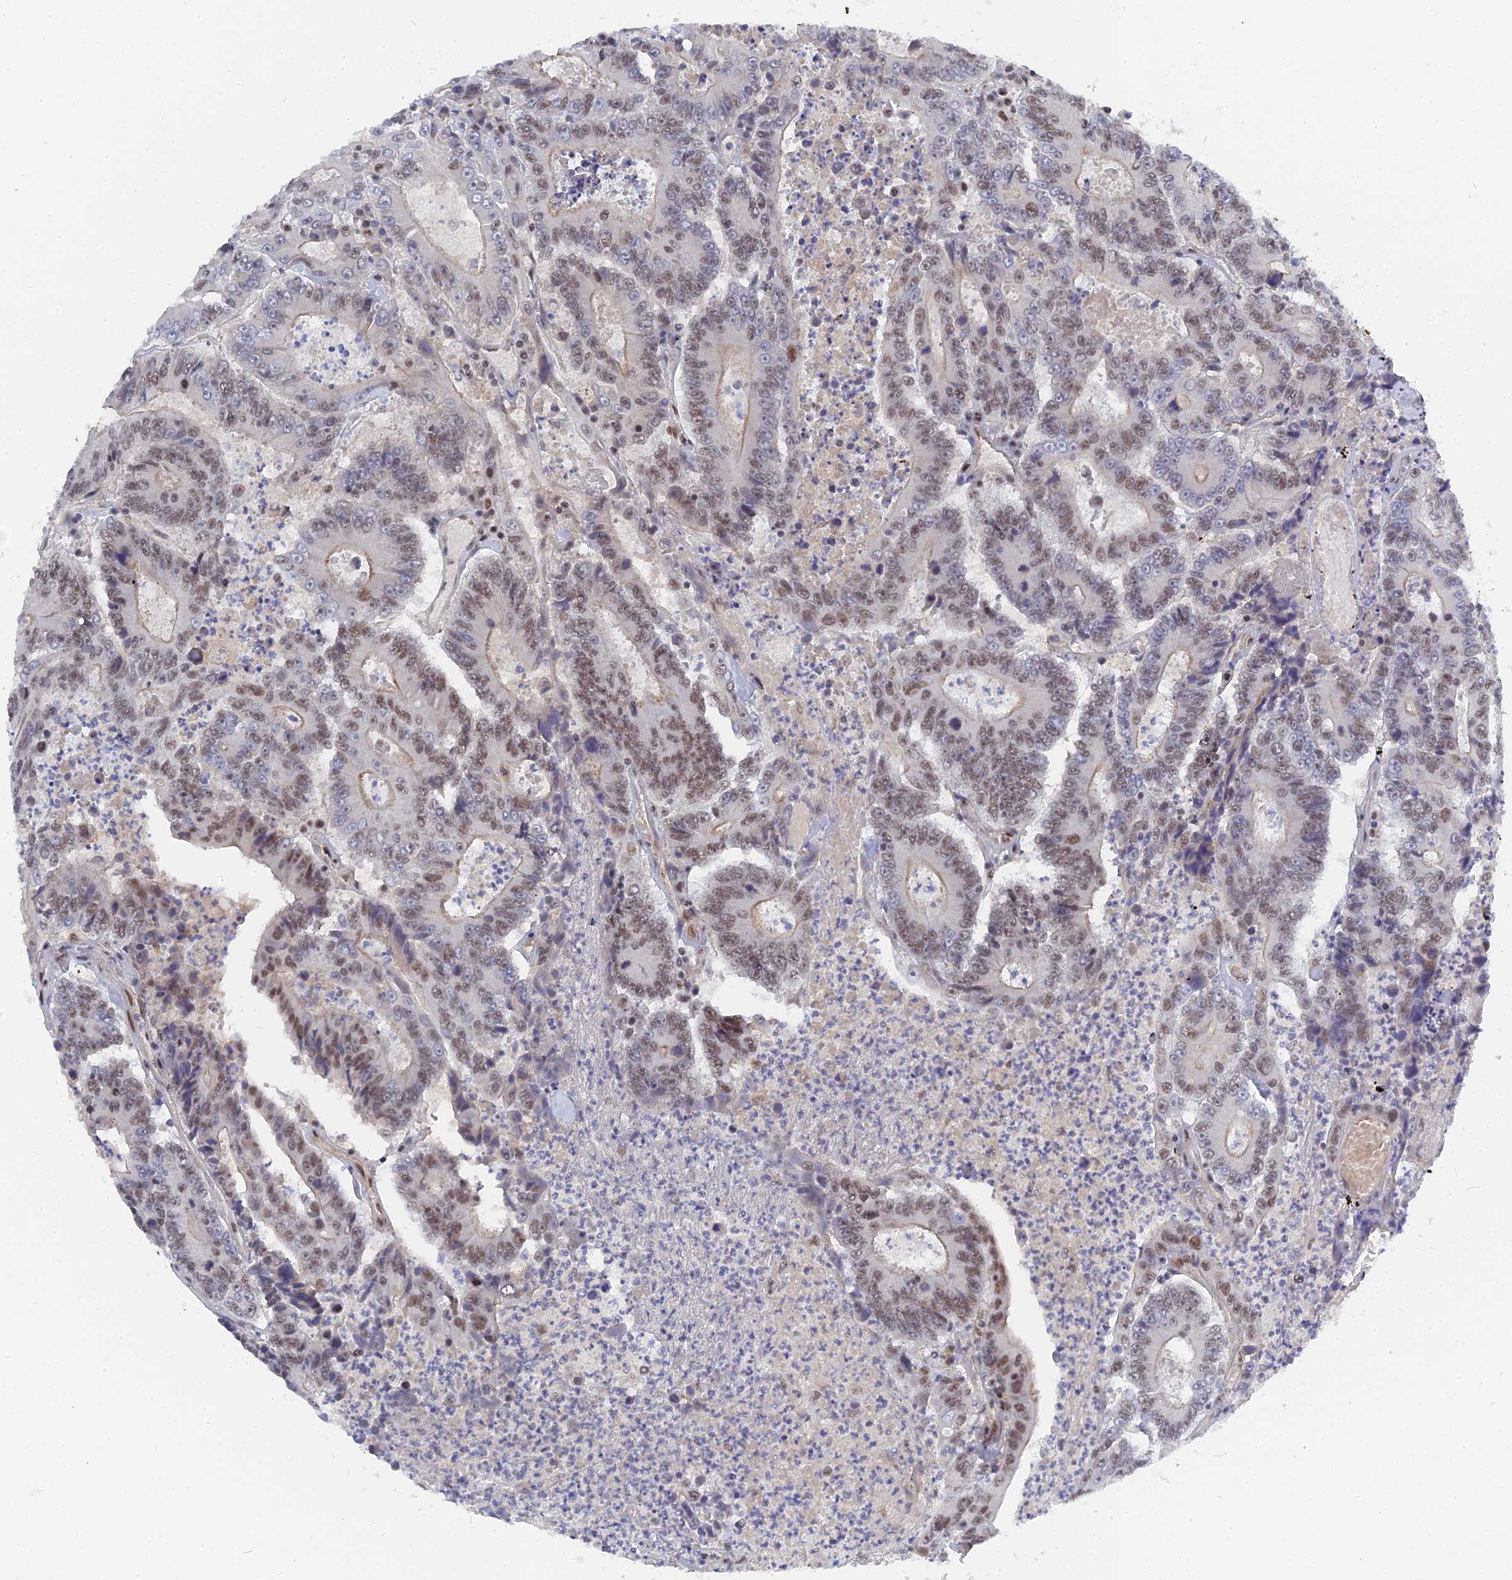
{"staining": {"intensity": "moderate", "quantity": ">75%", "location": "nuclear"}, "tissue": "colorectal cancer", "cell_type": "Tumor cells", "image_type": "cancer", "snomed": [{"axis": "morphology", "description": "Adenocarcinoma, NOS"}, {"axis": "topography", "description": "Colon"}], "caption": "A histopathology image of adenocarcinoma (colorectal) stained for a protein shows moderate nuclear brown staining in tumor cells.", "gene": "CCDC85A", "patient": {"sex": "male", "age": 83}}